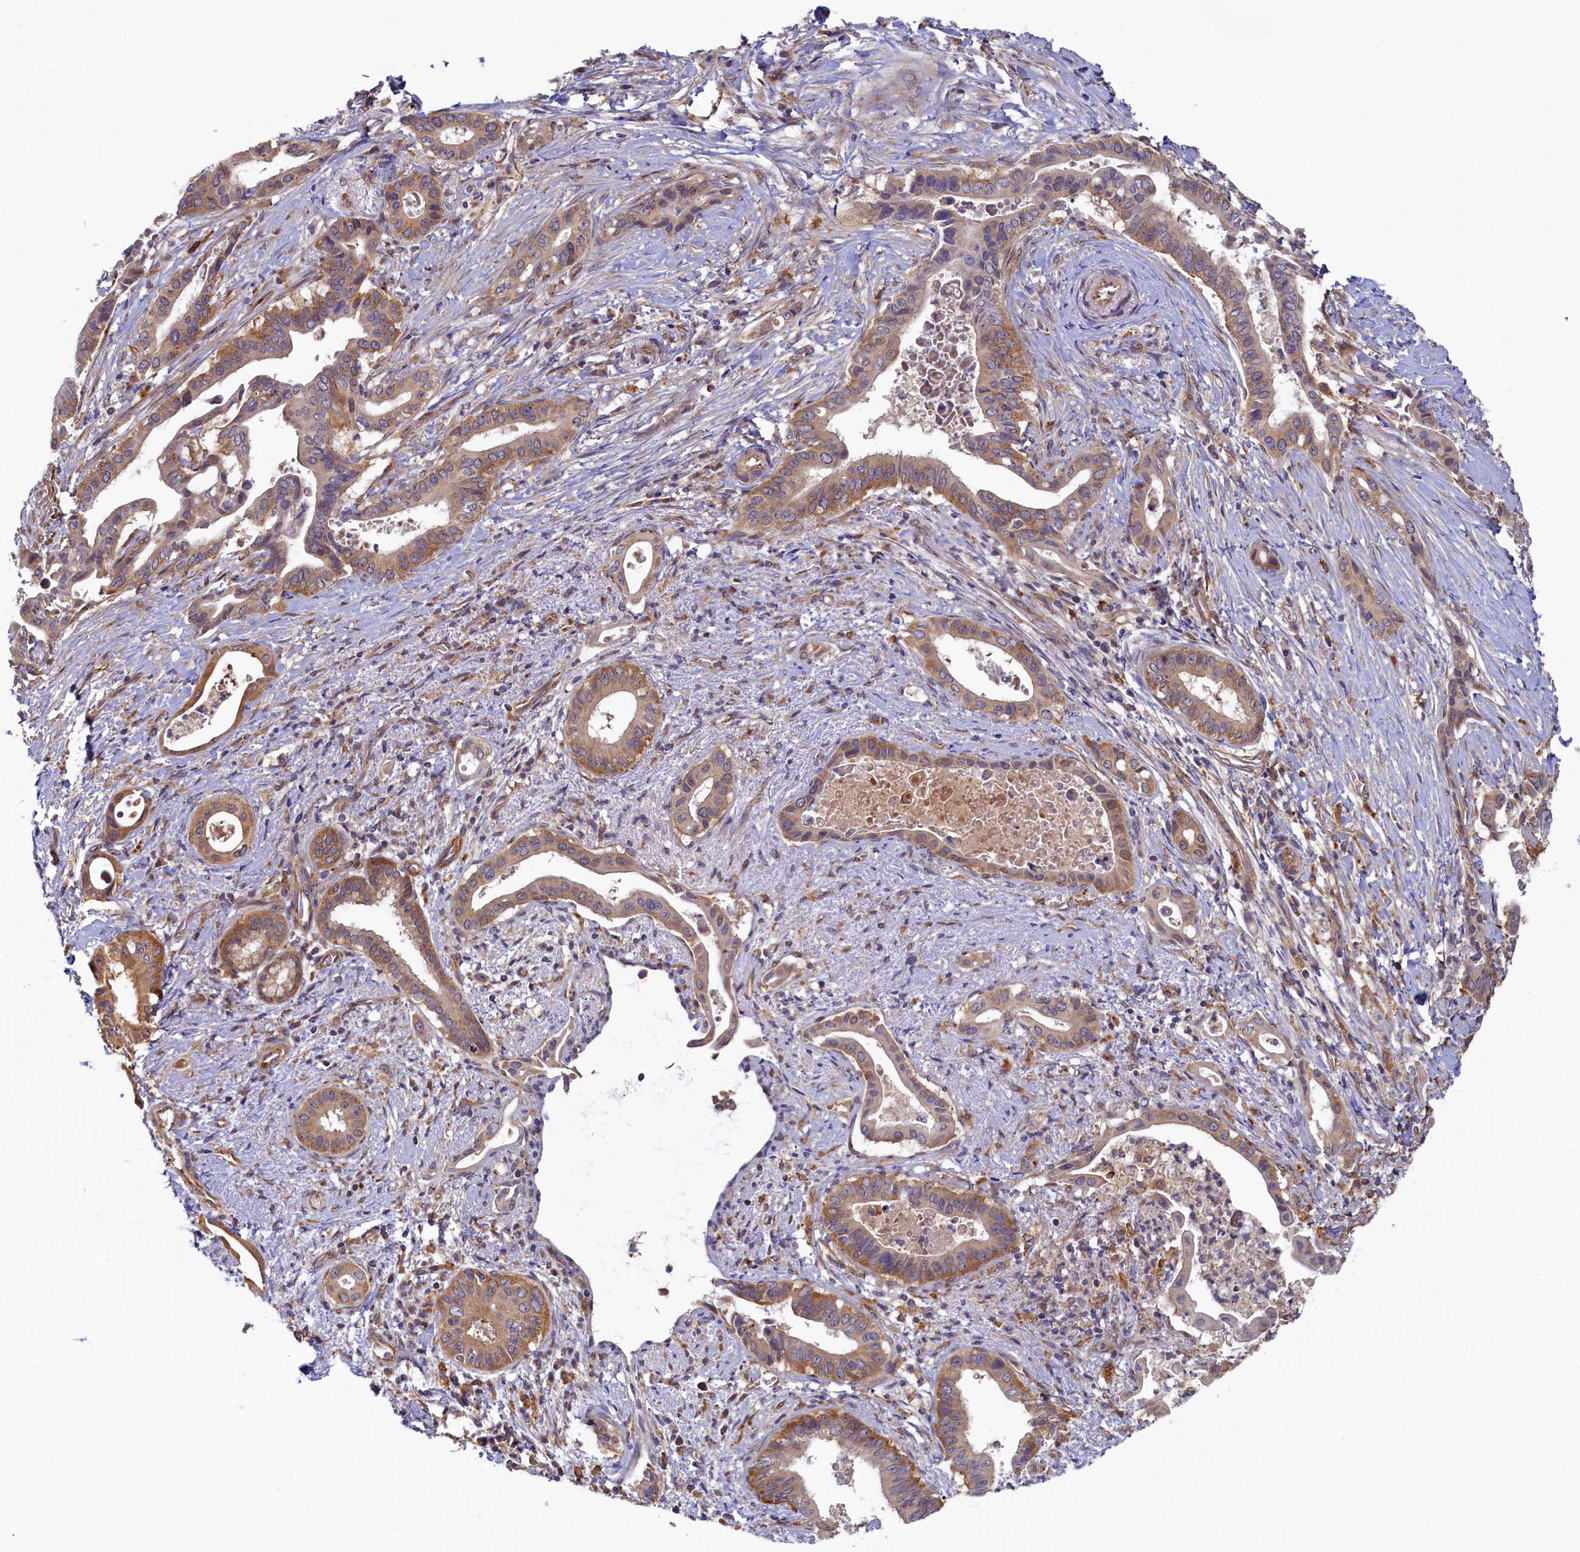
{"staining": {"intensity": "moderate", "quantity": "25%-75%", "location": "cytoplasmic/membranous"}, "tissue": "pancreatic cancer", "cell_type": "Tumor cells", "image_type": "cancer", "snomed": [{"axis": "morphology", "description": "Adenocarcinoma, NOS"}, {"axis": "topography", "description": "Pancreas"}], "caption": "About 25%-75% of tumor cells in pancreatic cancer exhibit moderate cytoplasmic/membranous protein staining as visualized by brown immunohistochemical staining.", "gene": "STX12", "patient": {"sex": "female", "age": 77}}